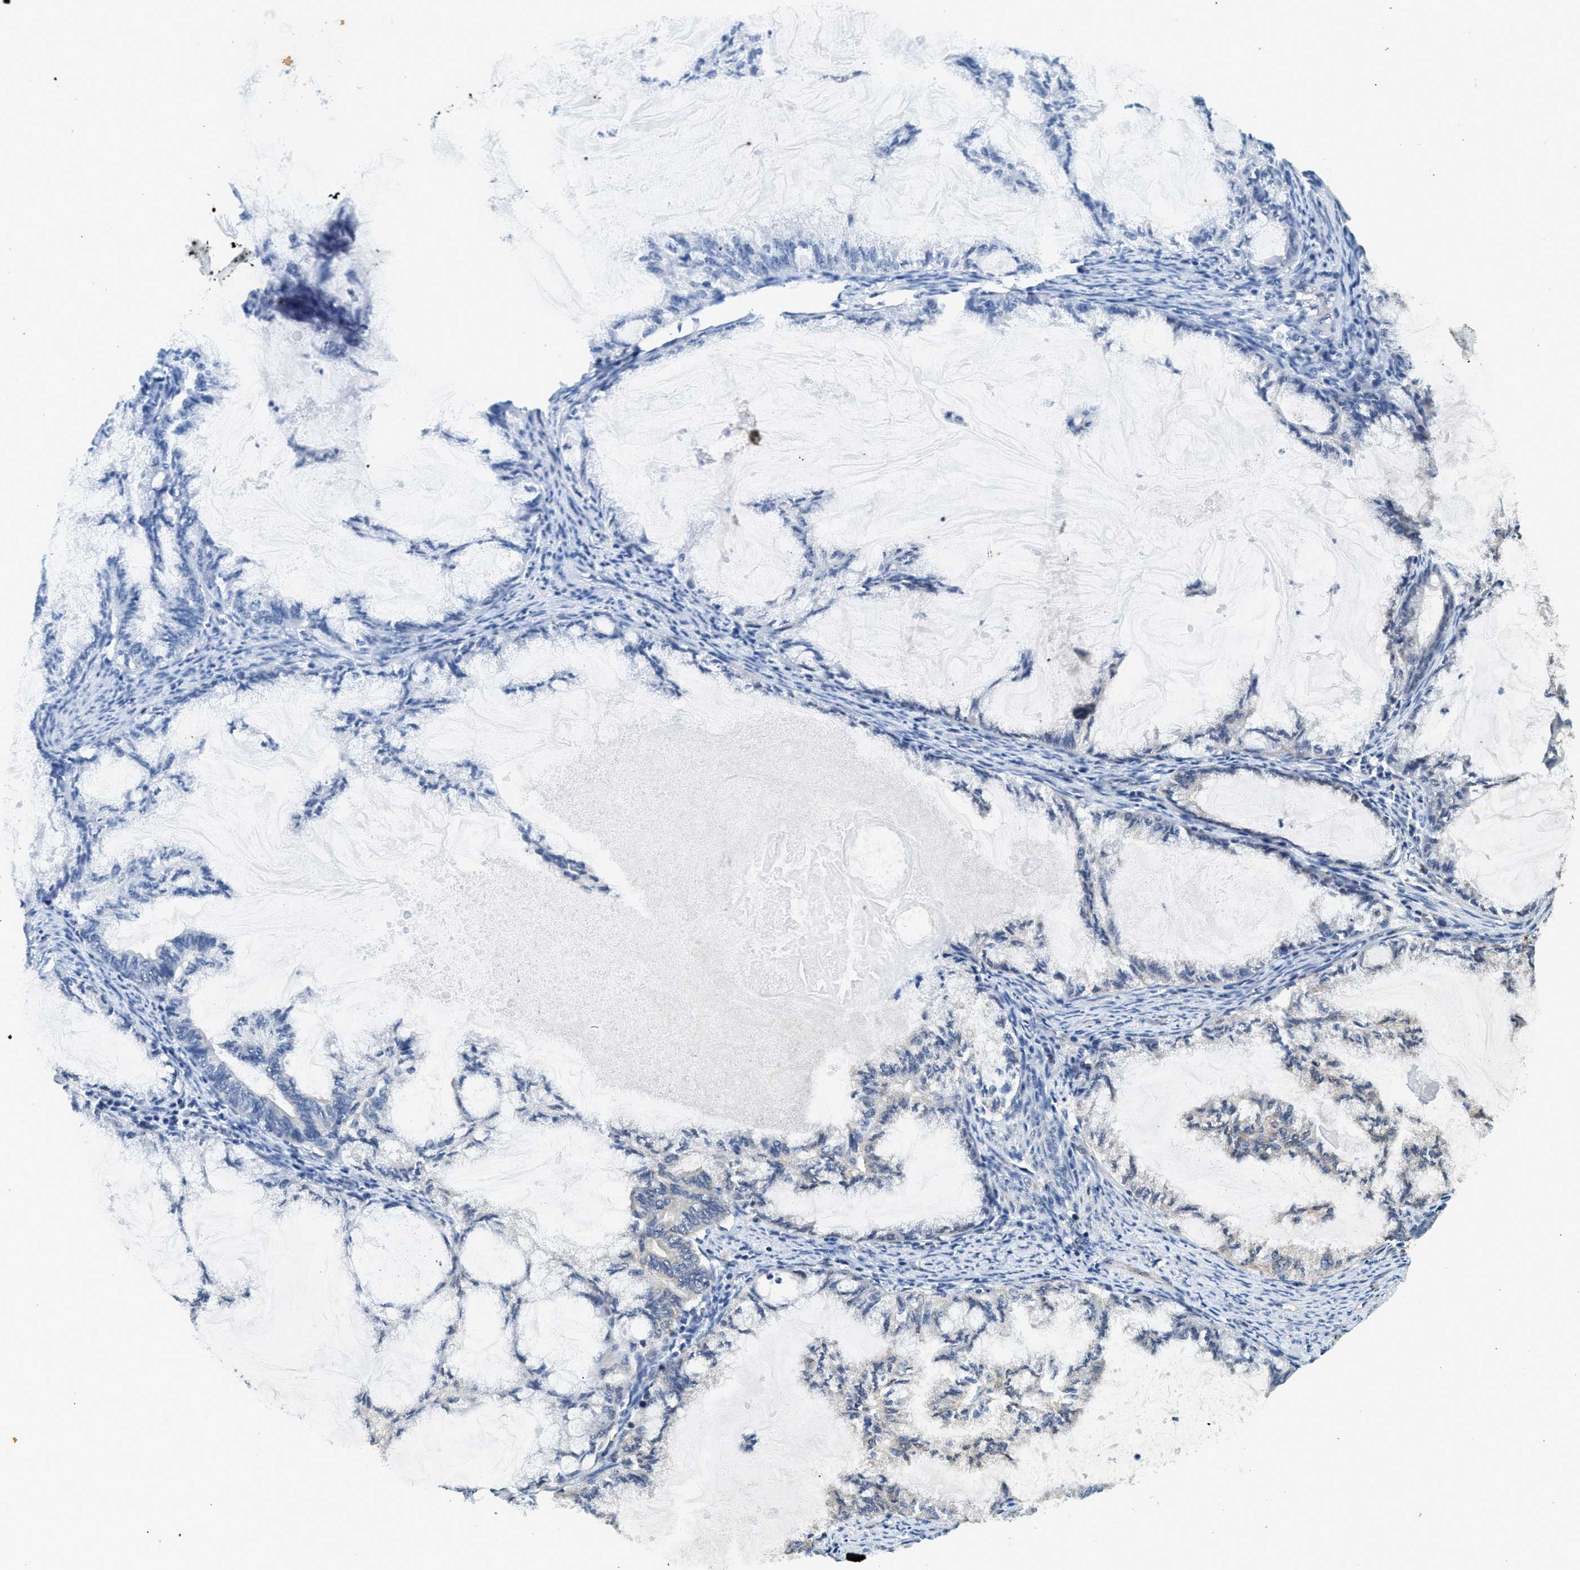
{"staining": {"intensity": "negative", "quantity": "none", "location": "none"}, "tissue": "endometrial cancer", "cell_type": "Tumor cells", "image_type": "cancer", "snomed": [{"axis": "morphology", "description": "Adenocarcinoma, NOS"}, {"axis": "topography", "description": "Endometrium"}], "caption": "Immunohistochemistry (IHC) image of neoplastic tissue: human endometrial cancer stained with DAB demonstrates no significant protein staining in tumor cells. Brightfield microscopy of immunohistochemistry stained with DAB (3,3'-diaminobenzidine) (brown) and hematoxylin (blue), captured at high magnification.", "gene": "DUSP14", "patient": {"sex": "female", "age": 86}}